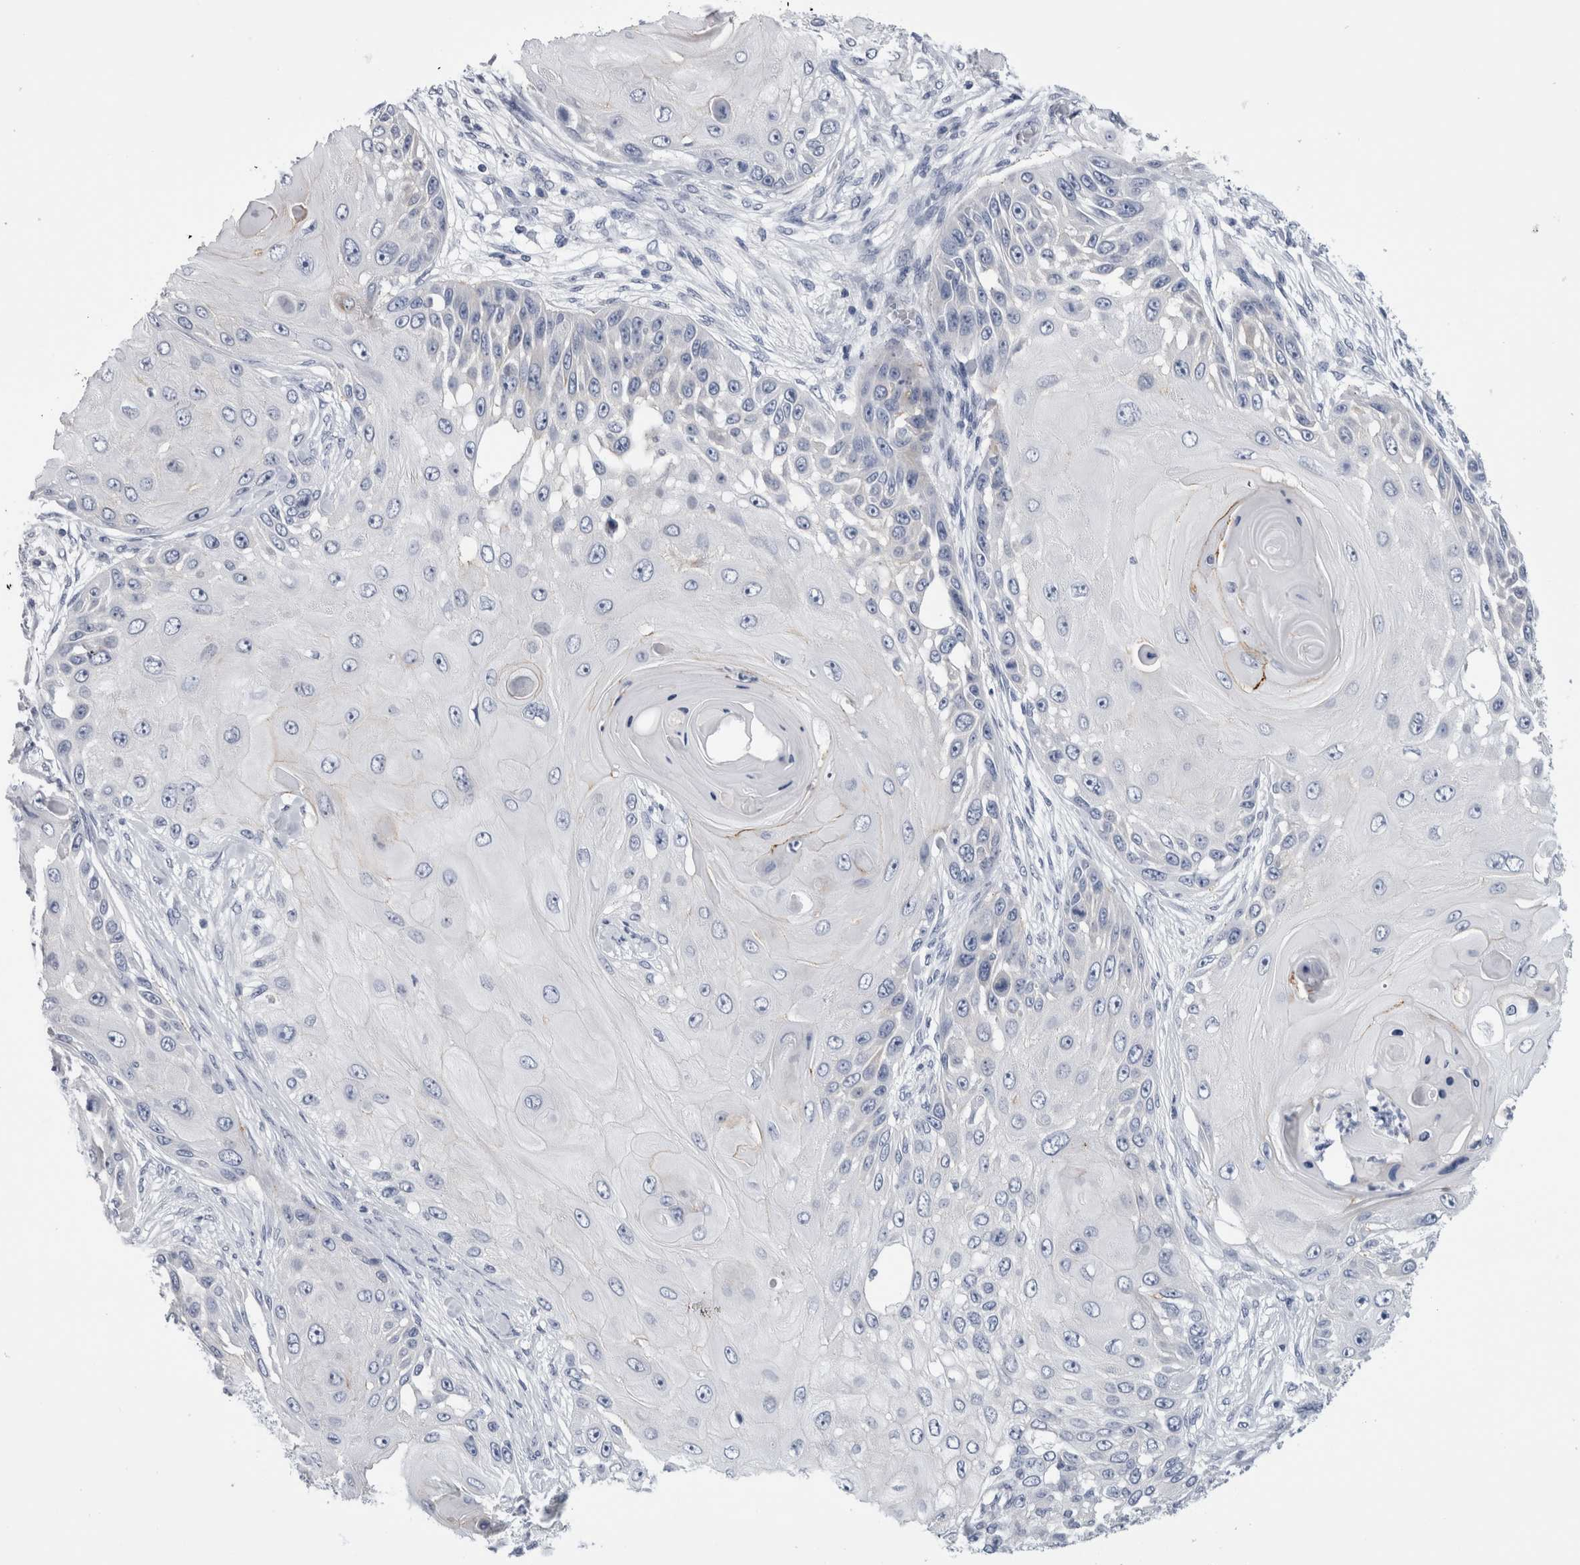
{"staining": {"intensity": "negative", "quantity": "none", "location": "none"}, "tissue": "skin cancer", "cell_type": "Tumor cells", "image_type": "cancer", "snomed": [{"axis": "morphology", "description": "Squamous cell carcinoma, NOS"}, {"axis": "topography", "description": "Skin"}], "caption": "IHC of human skin cancer shows no positivity in tumor cells. The staining was performed using DAB to visualize the protein expression in brown, while the nuclei were stained in blue with hematoxylin (Magnification: 20x).", "gene": "ANKFY1", "patient": {"sex": "female", "age": 44}}